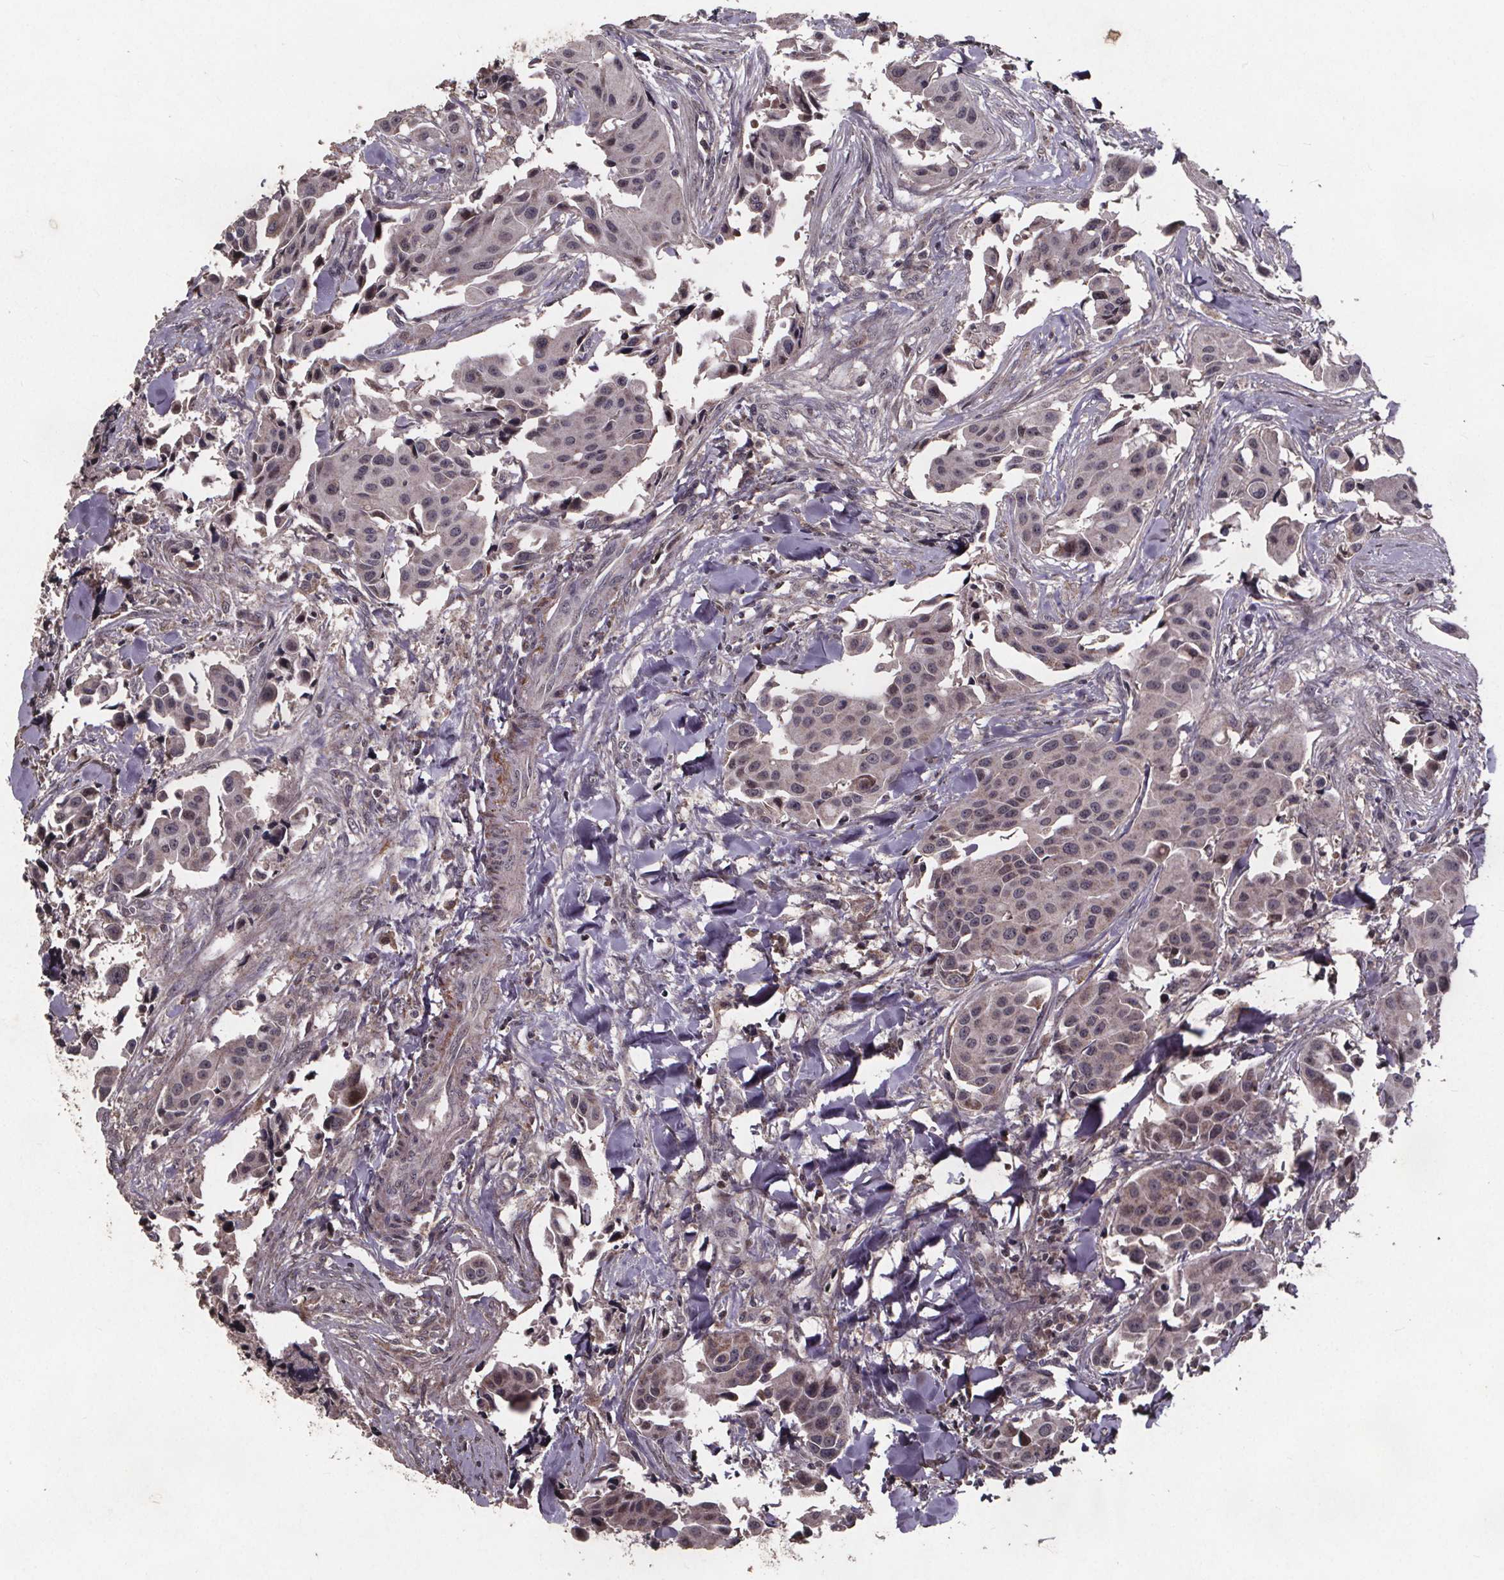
{"staining": {"intensity": "negative", "quantity": "none", "location": "none"}, "tissue": "head and neck cancer", "cell_type": "Tumor cells", "image_type": "cancer", "snomed": [{"axis": "morphology", "description": "Adenocarcinoma, NOS"}, {"axis": "topography", "description": "Head-Neck"}], "caption": "Immunohistochemistry image of human head and neck adenocarcinoma stained for a protein (brown), which shows no positivity in tumor cells.", "gene": "GPX3", "patient": {"sex": "male", "age": 76}}